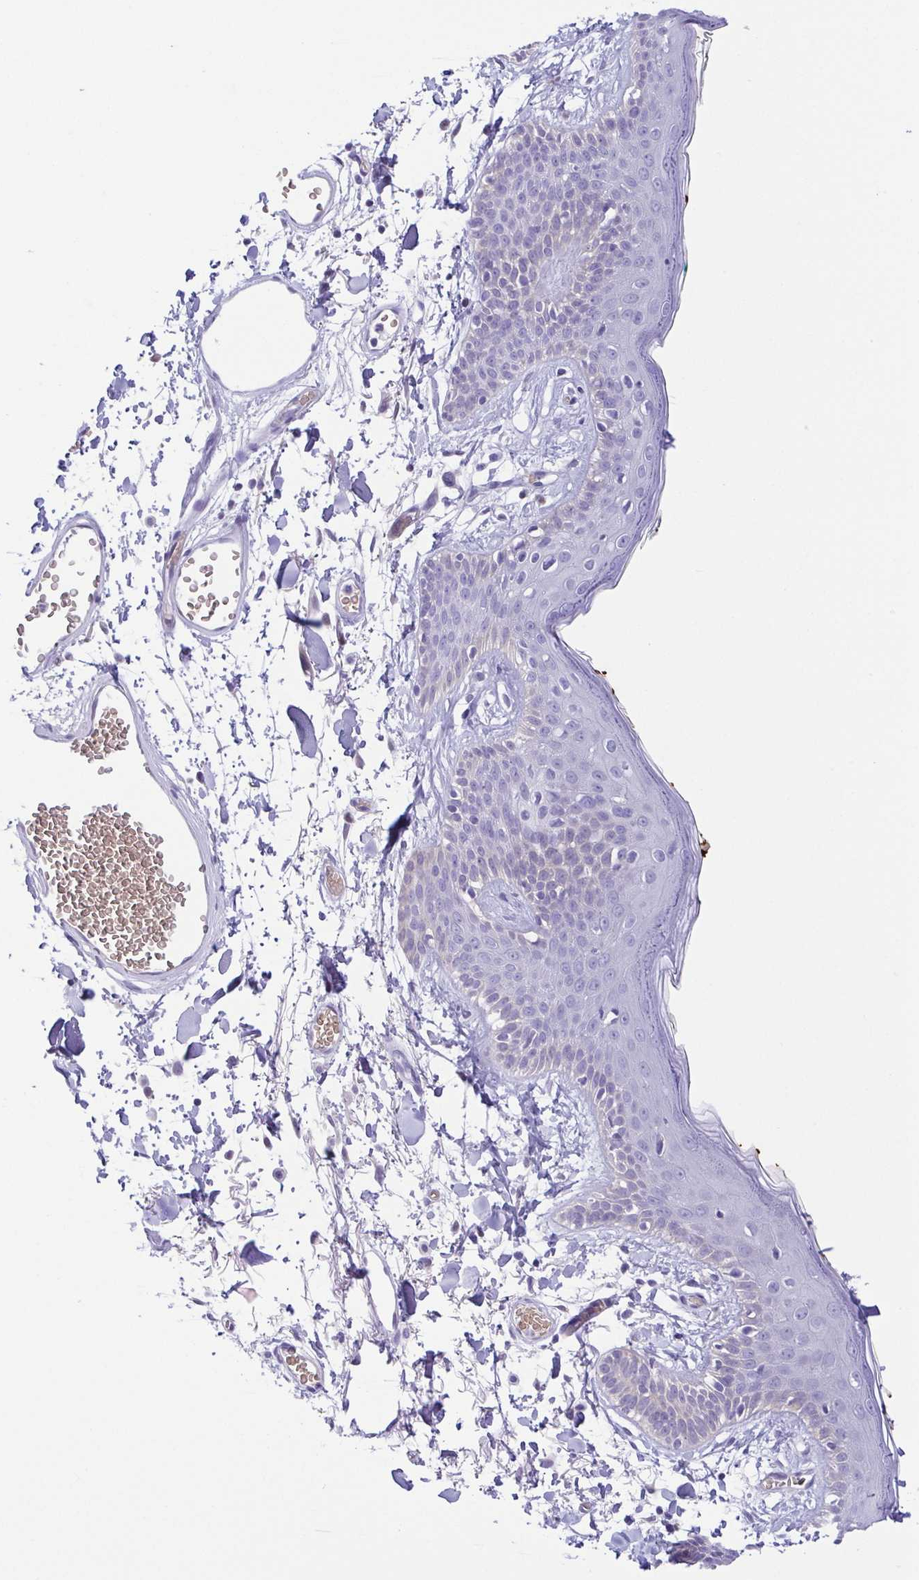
{"staining": {"intensity": "negative", "quantity": "none", "location": "none"}, "tissue": "skin", "cell_type": "Fibroblasts", "image_type": "normal", "snomed": [{"axis": "morphology", "description": "Normal tissue, NOS"}, {"axis": "topography", "description": "Skin"}], "caption": "High power microscopy photomicrograph of an IHC image of unremarkable skin, revealing no significant positivity in fibroblasts.", "gene": "EPB42", "patient": {"sex": "male", "age": 79}}